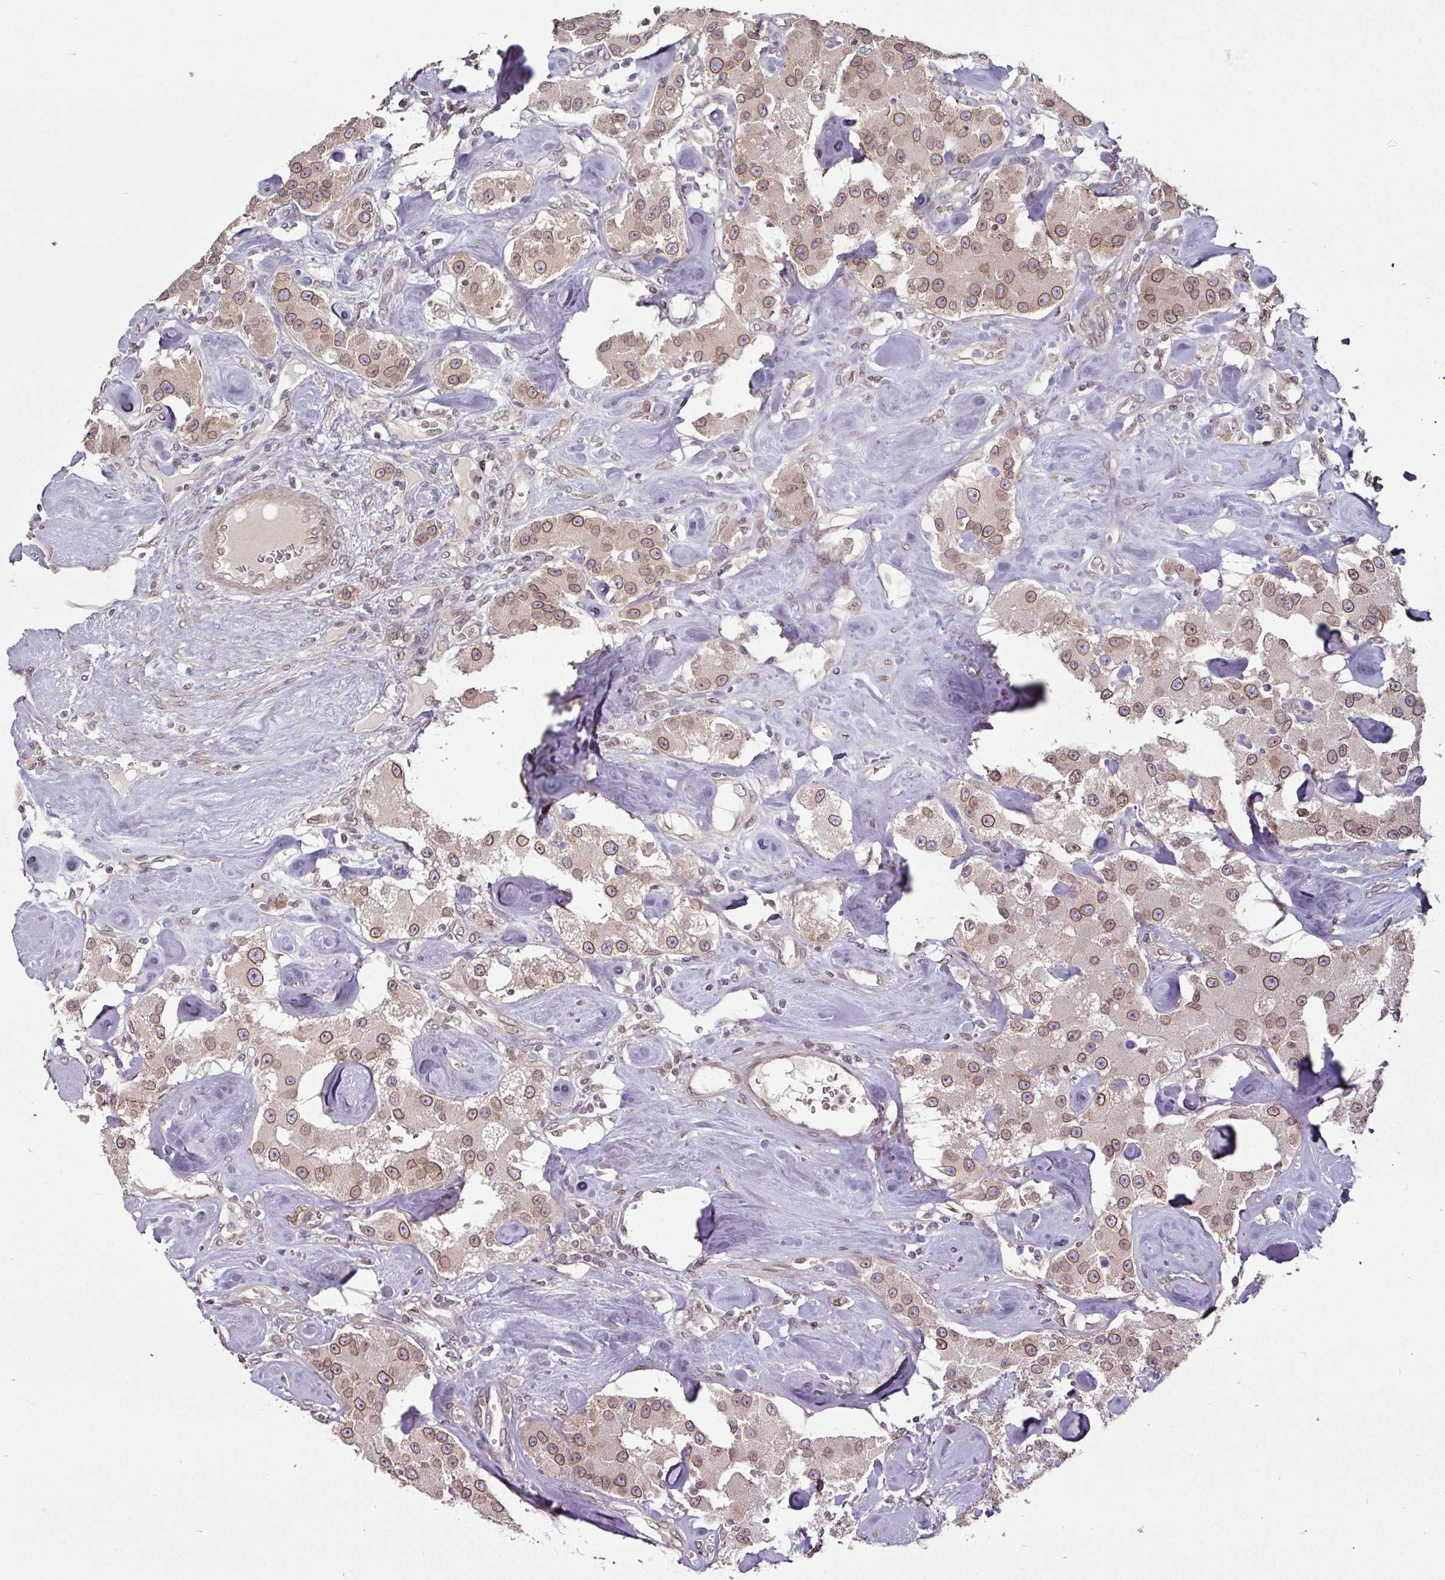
{"staining": {"intensity": "moderate", "quantity": ">75%", "location": "cytoplasmic/membranous,nuclear"}, "tissue": "carcinoid", "cell_type": "Tumor cells", "image_type": "cancer", "snomed": [{"axis": "morphology", "description": "Carcinoid, malignant, NOS"}, {"axis": "topography", "description": "Pancreas"}], "caption": "The micrograph displays immunohistochemical staining of carcinoid. There is moderate cytoplasmic/membranous and nuclear expression is seen in approximately >75% of tumor cells.", "gene": "RANGAP1", "patient": {"sex": "male", "age": 41}}